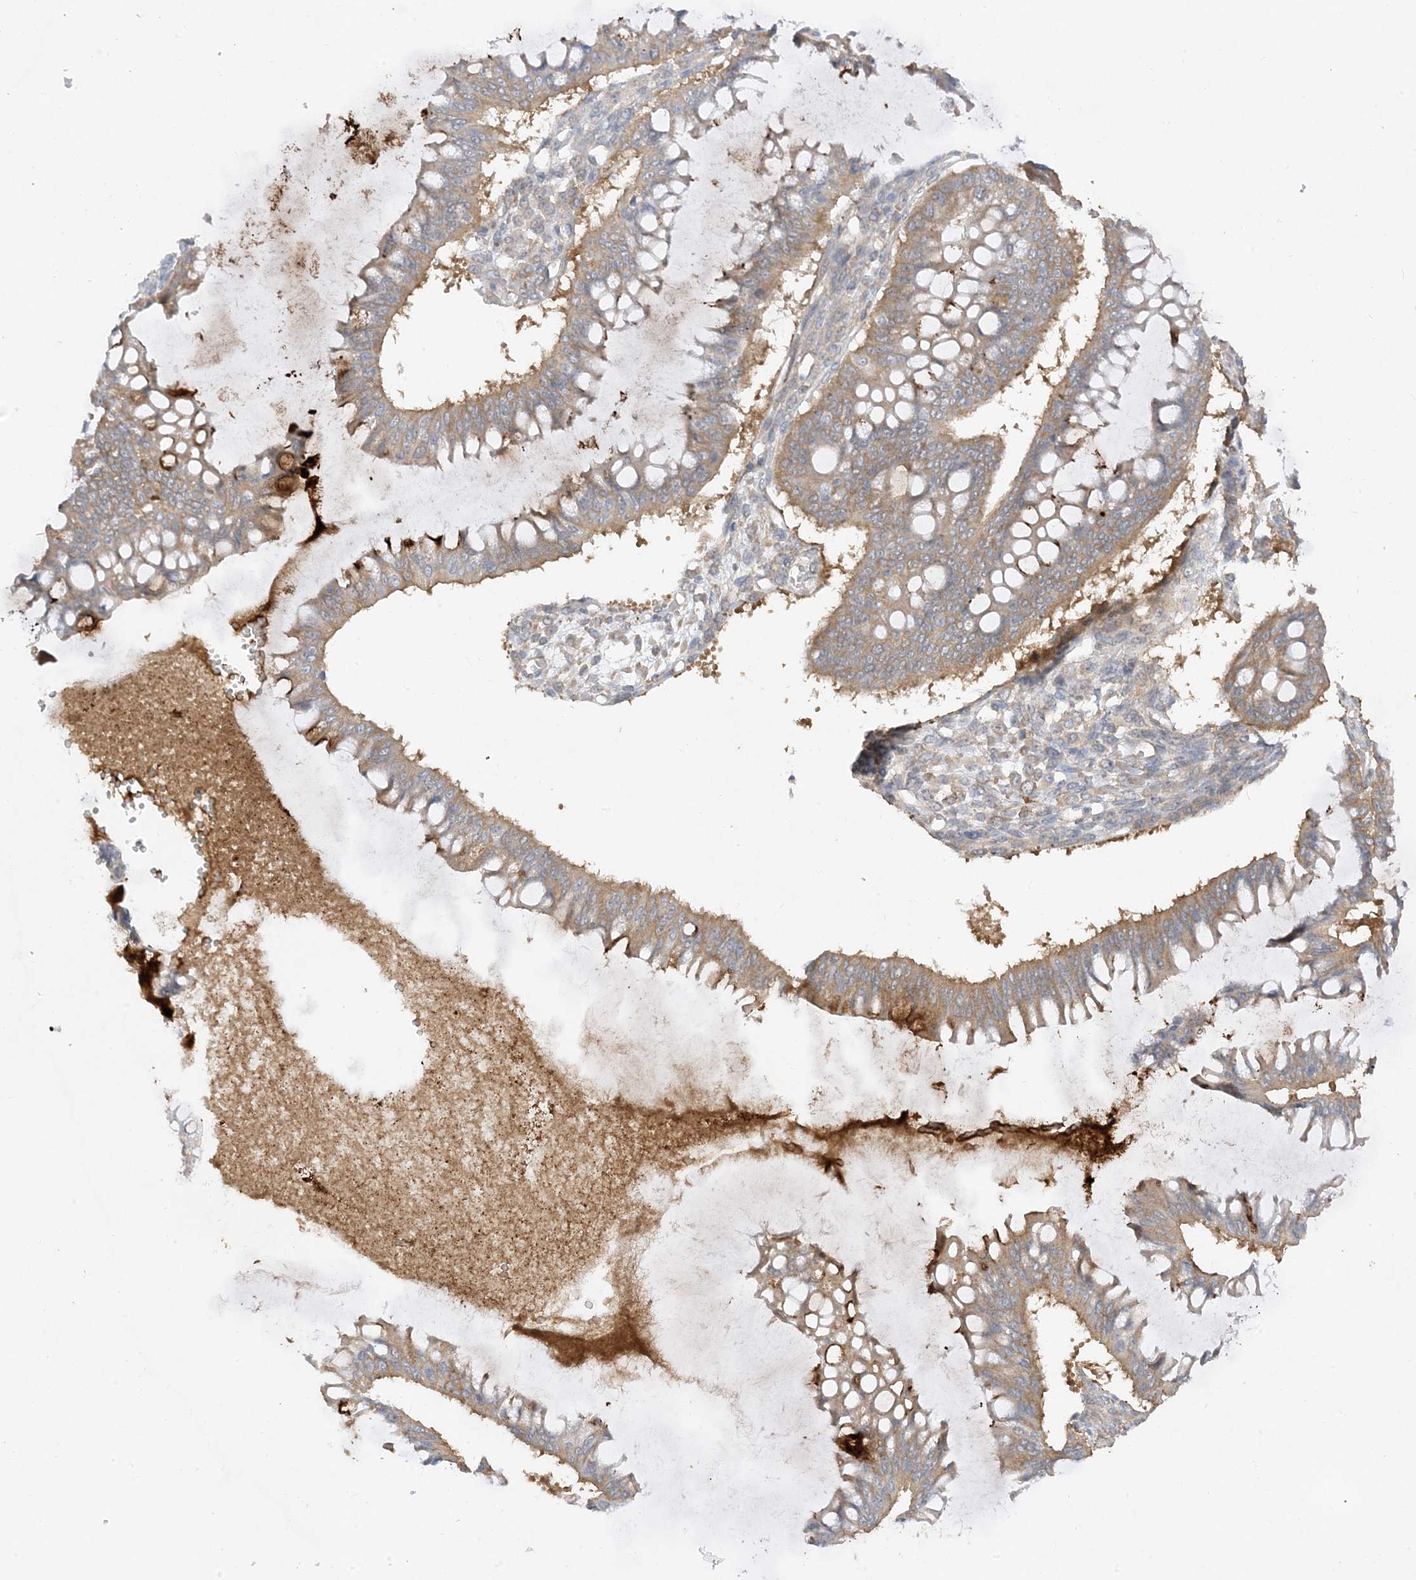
{"staining": {"intensity": "moderate", "quantity": ">75%", "location": "cytoplasmic/membranous"}, "tissue": "ovarian cancer", "cell_type": "Tumor cells", "image_type": "cancer", "snomed": [{"axis": "morphology", "description": "Cystadenocarcinoma, mucinous, NOS"}, {"axis": "topography", "description": "Ovary"}], "caption": "Immunohistochemistry (IHC) (DAB) staining of human ovarian mucinous cystadenocarcinoma demonstrates moderate cytoplasmic/membranous protein positivity in approximately >75% of tumor cells.", "gene": "PHACTR2", "patient": {"sex": "female", "age": 73}}